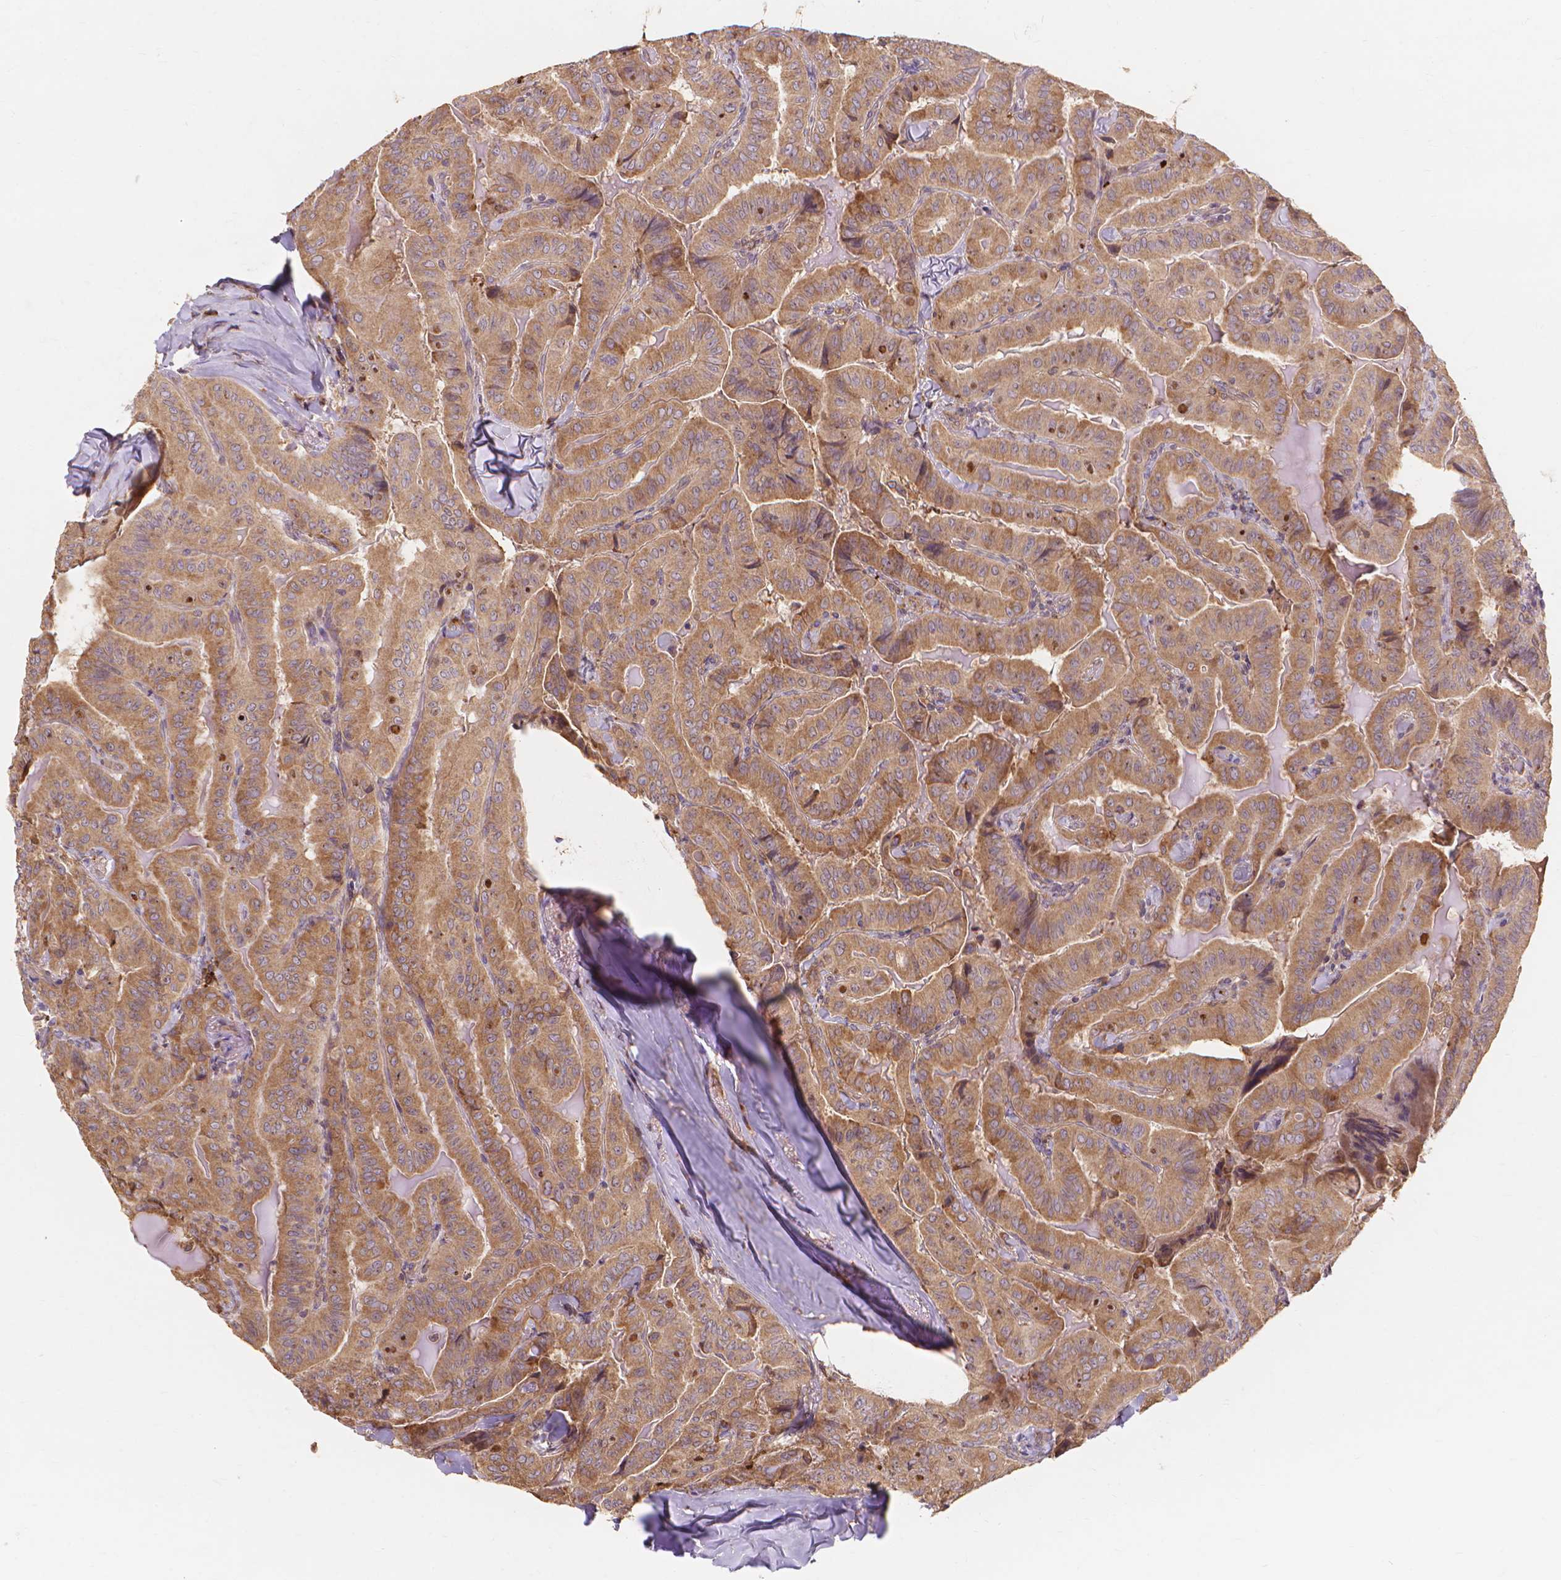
{"staining": {"intensity": "moderate", "quantity": ">75%", "location": "cytoplasmic/membranous"}, "tissue": "thyroid cancer", "cell_type": "Tumor cells", "image_type": "cancer", "snomed": [{"axis": "morphology", "description": "Papillary adenocarcinoma, NOS"}, {"axis": "topography", "description": "Thyroid gland"}], "caption": "Thyroid cancer (papillary adenocarcinoma) stained with immunohistochemistry (IHC) shows moderate cytoplasmic/membranous positivity in approximately >75% of tumor cells.", "gene": "TAB2", "patient": {"sex": "female", "age": 68}}